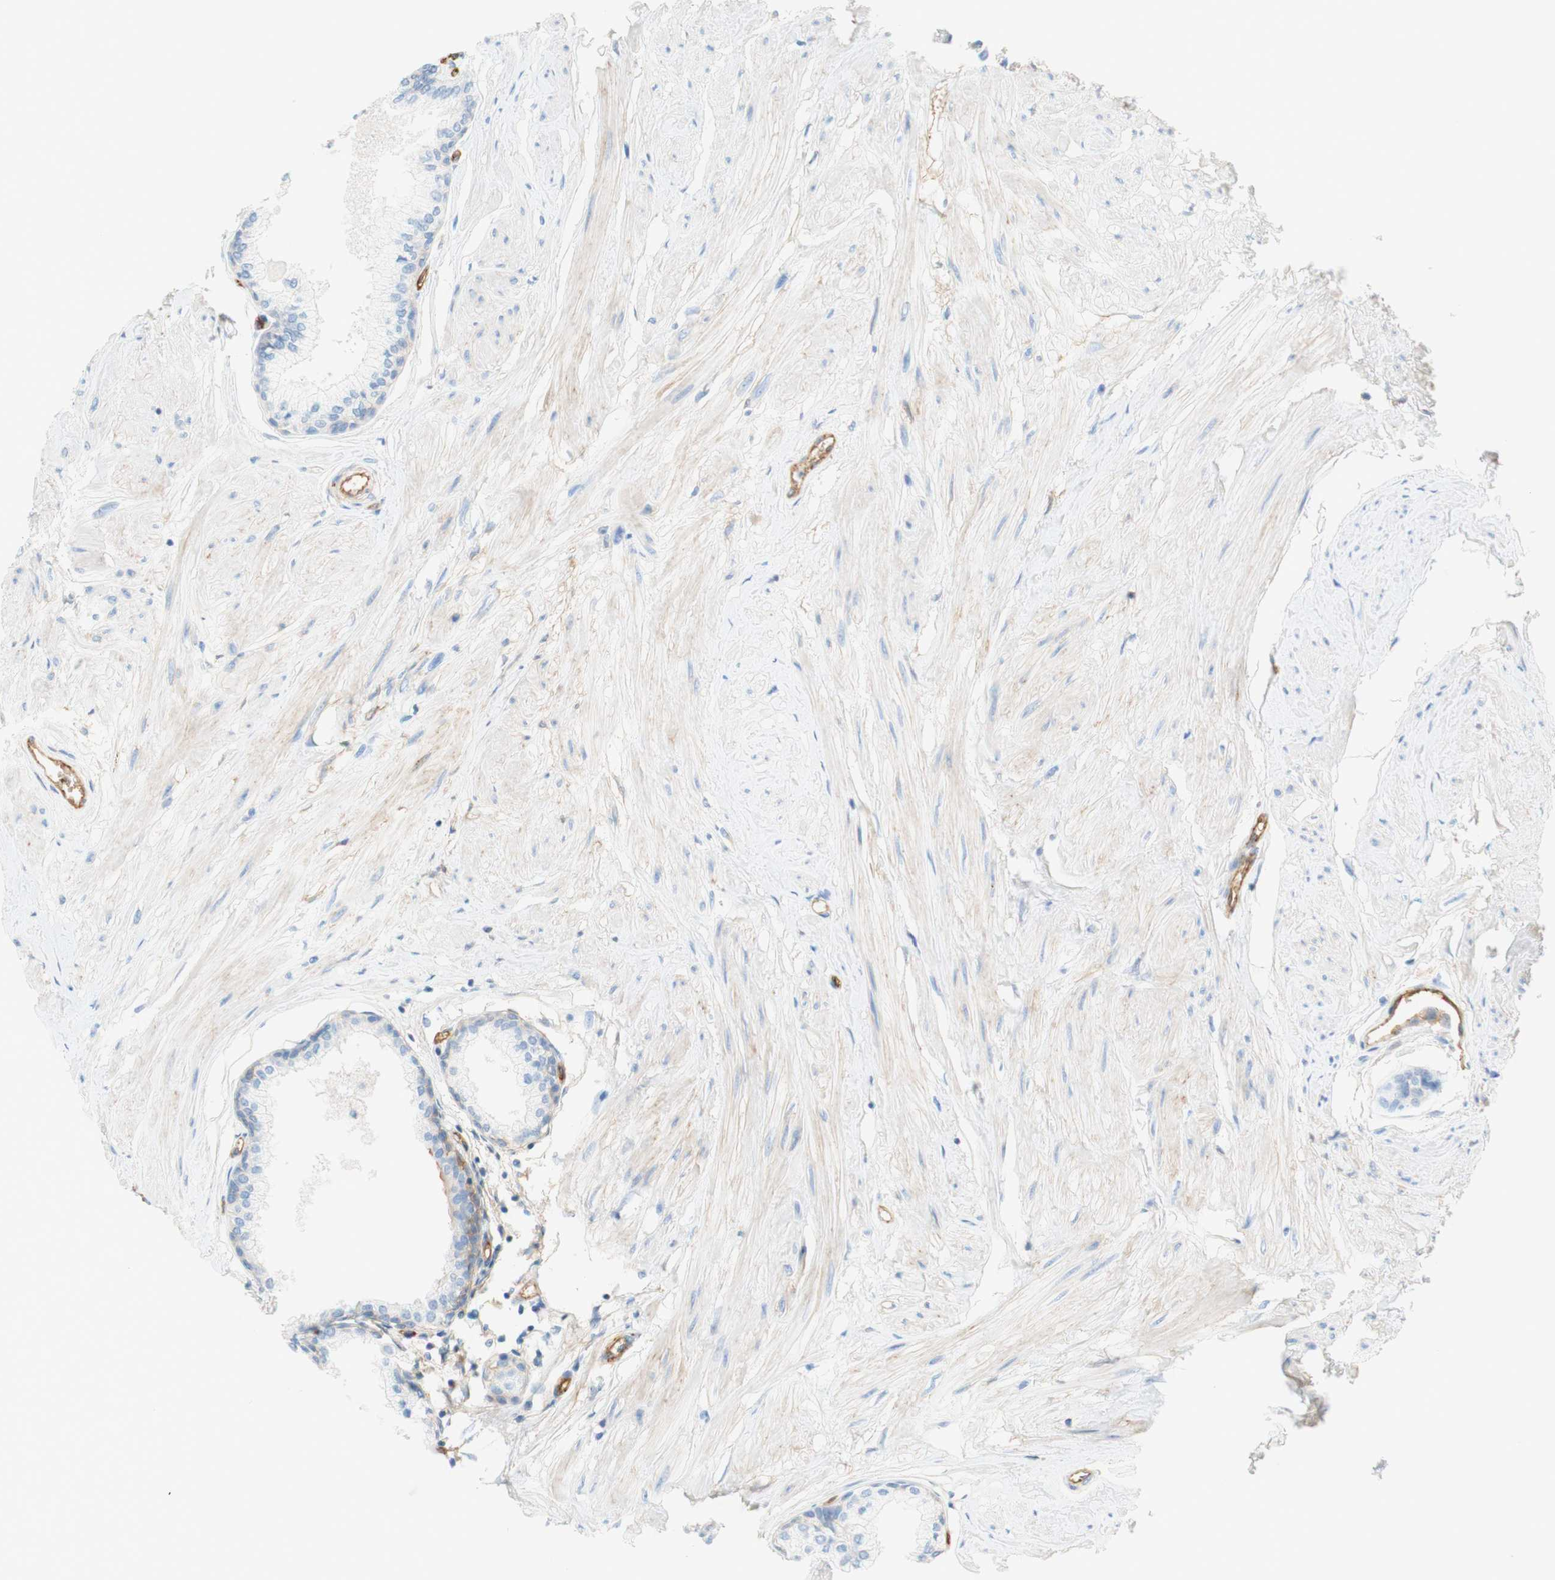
{"staining": {"intensity": "weak", "quantity": "<25%", "location": "cytoplasmic/membranous"}, "tissue": "prostate", "cell_type": "Glandular cells", "image_type": "normal", "snomed": [{"axis": "morphology", "description": "Normal tissue, NOS"}, {"axis": "topography", "description": "Prostate"}, {"axis": "topography", "description": "Seminal veicle"}], "caption": "Immunohistochemical staining of unremarkable human prostate exhibits no significant positivity in glandular cells.", "gene": "STOM", "patient": {"sex": "male", "age": 60}}